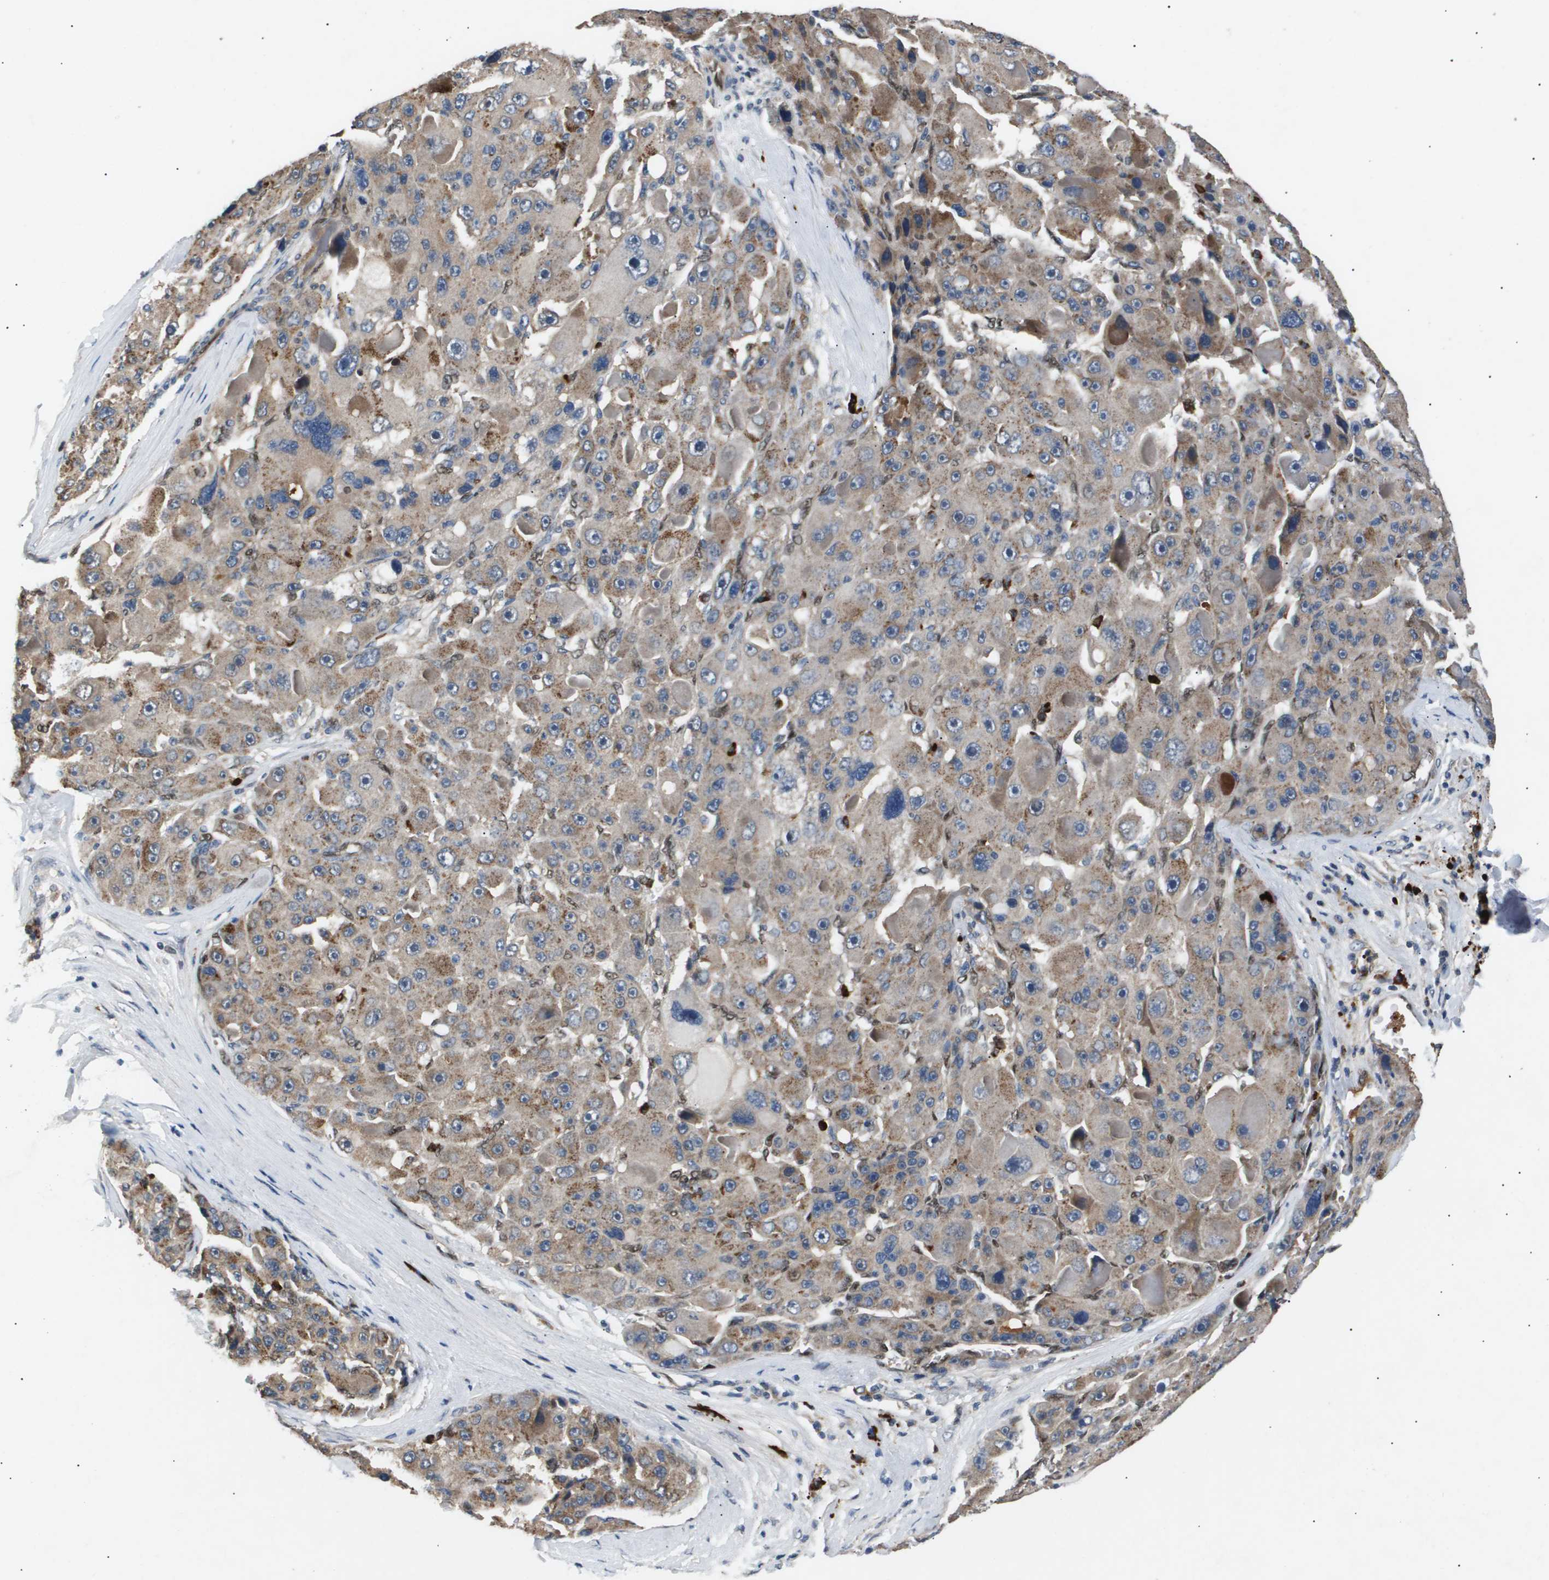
{"staining": {"intensity": "moderate", "quantity": "25%-75%", "location": "cytoplasmic/membranous"}, "tissue": "liver cancer", "cell_type": "Tumor cells", "image_type": "cancer", "snomed": [{"axis": "morphology", "description": "Carcinoma, Hepatocellular, NOS"}, {"axis": "topography", "description": "Liver"}], "caption": "Liver cancer tissue exhibits moderate cytoplasmic/membranous staining in approximately 25%-75% of tumor cells", "gene": "ERG", "patient": {"sex": "male", "age": 76}}